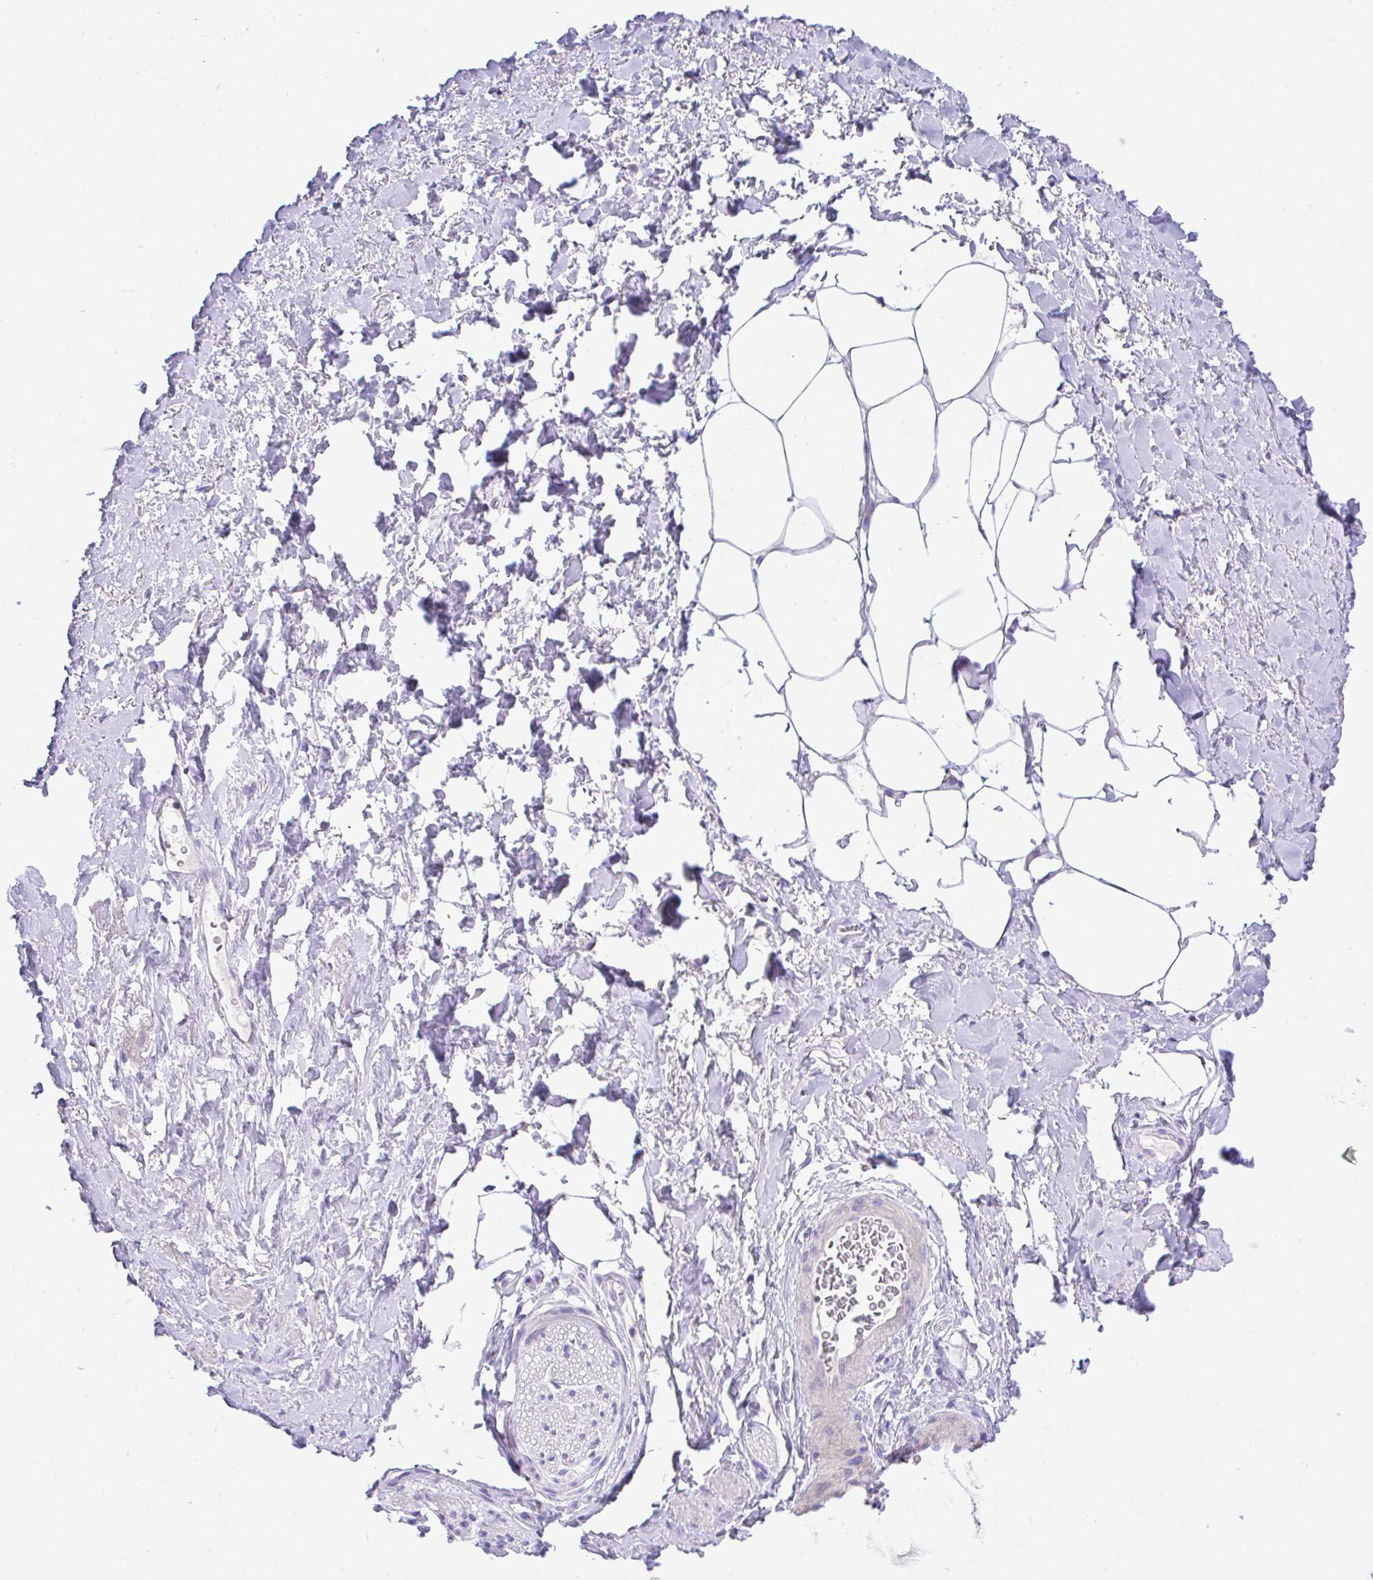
{"staining": {"intensity": "negative", "quantity": "none", "location": "none"}, "tissue": "adipose tissue", "cell_type": "Adipocytes", "image_type": "normal", "snomed": [{"axis": "morphology", "description": "Normal tissue, NOS"}, {"axis": "topography", "description": "Vagina"}, {"axis": "topography", "description": "Peripheral nerve tissue"}], "caption": "High power microscopy photomicrograph of an IHC photomicrograph of normal adipose tissue, revealing no significant positivity in adipocytes. (Stains: DAB immunohistochemistry (IHC) with hematoxylin counter stain, Microscopy: brightfield microscopy at high magnification).", "gene": "SLC16A6", "patient": {"sex": "female", "age": 71}}